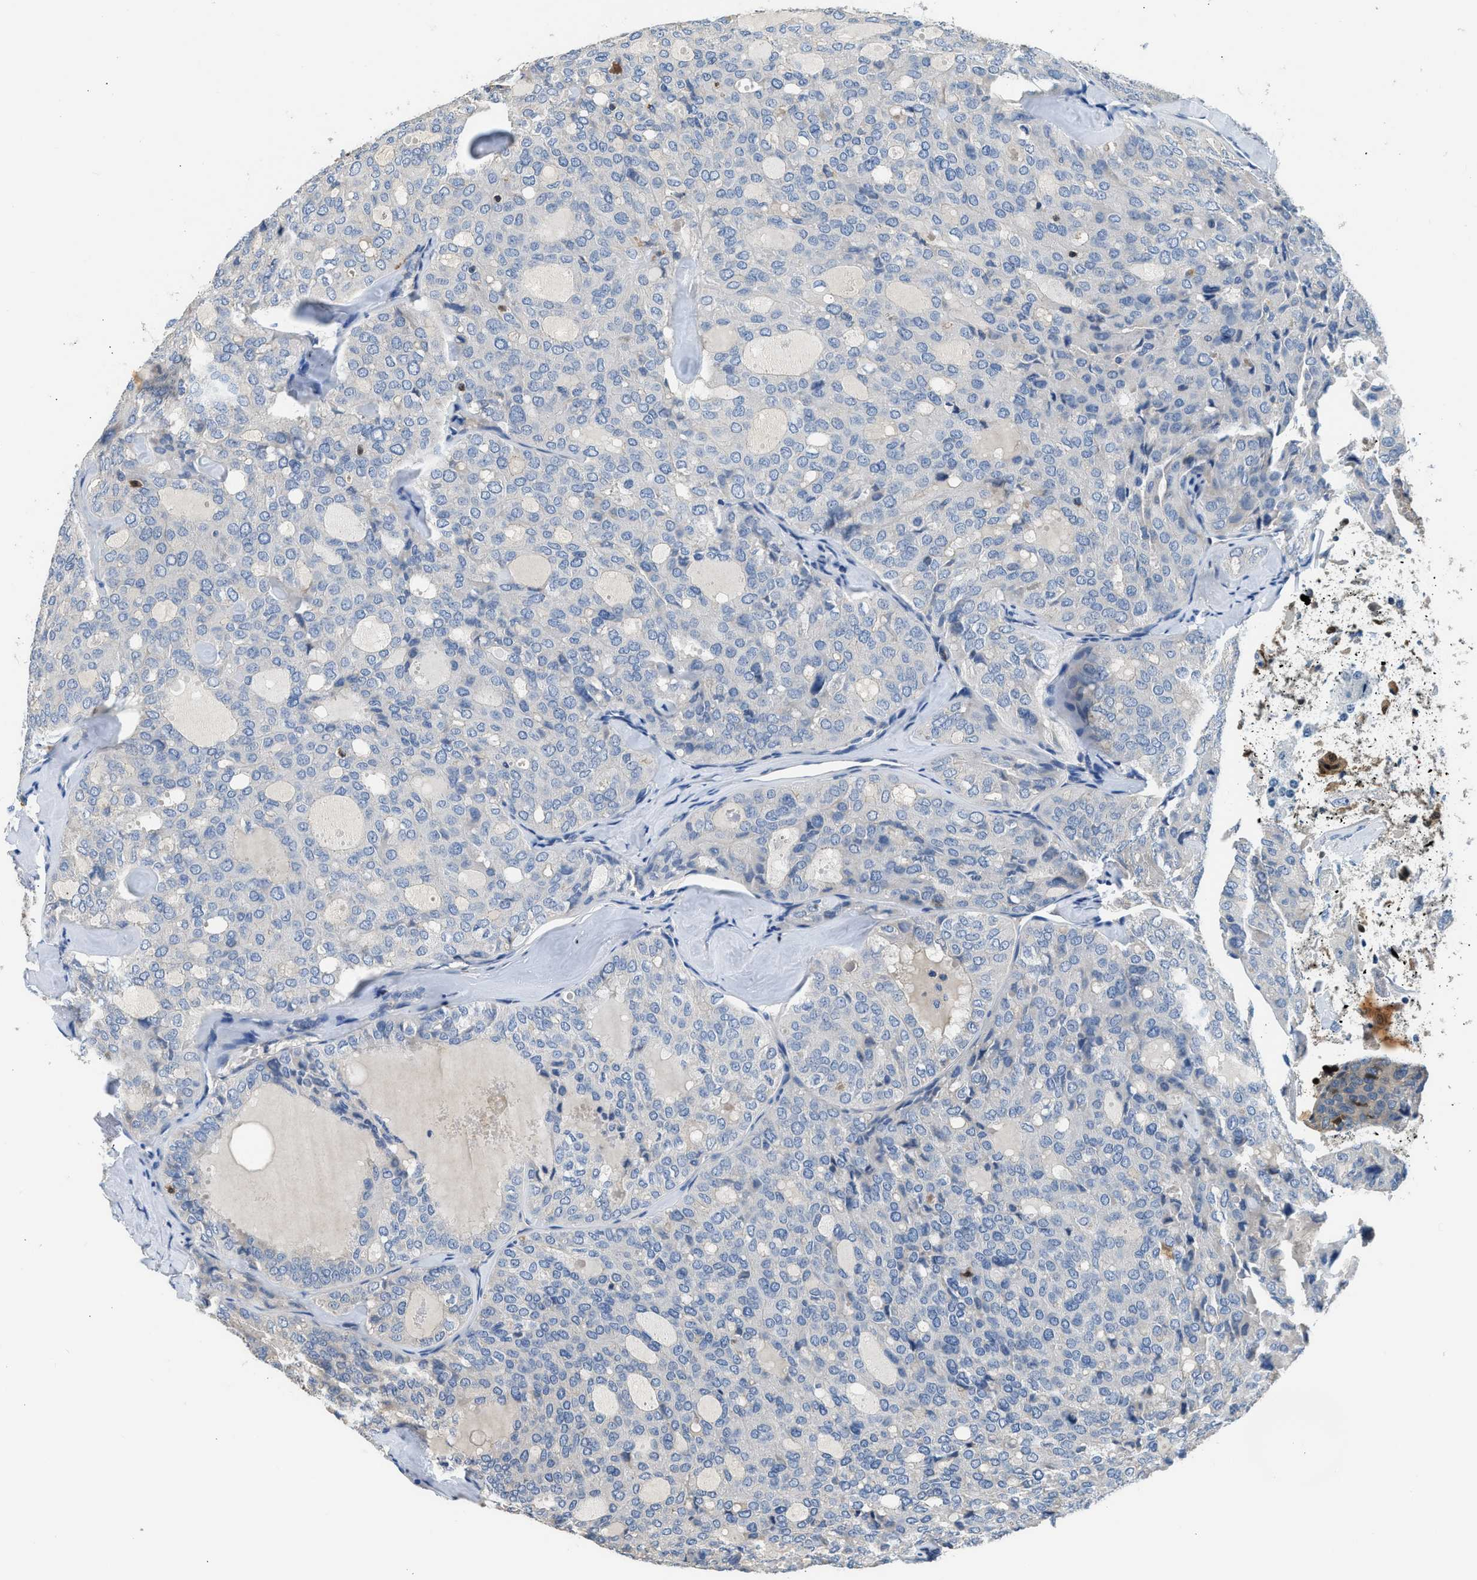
{"staining": {"intensity": "negative", "quantity": "none", "location": "none"}, "tissue": "thyroid cancer", "cell_type": "Tumor cells", "image_type": "cancer", "snomed": [{"axis": "morphology", "description": "Follicular adenoma carcinoma, NOS"}, {"axis": "topography", "description": "Thyroid gland"}], "caption": "Immunohistochemistry of human thyroid cancer (follicular adenoma carcinoma) demonstrates no staining in tumor cells. (DAB IHC visualized using brightfield microscopy, high magnification).", "gene": "TOX", "patient": {"sex": "male", "age": 75}}